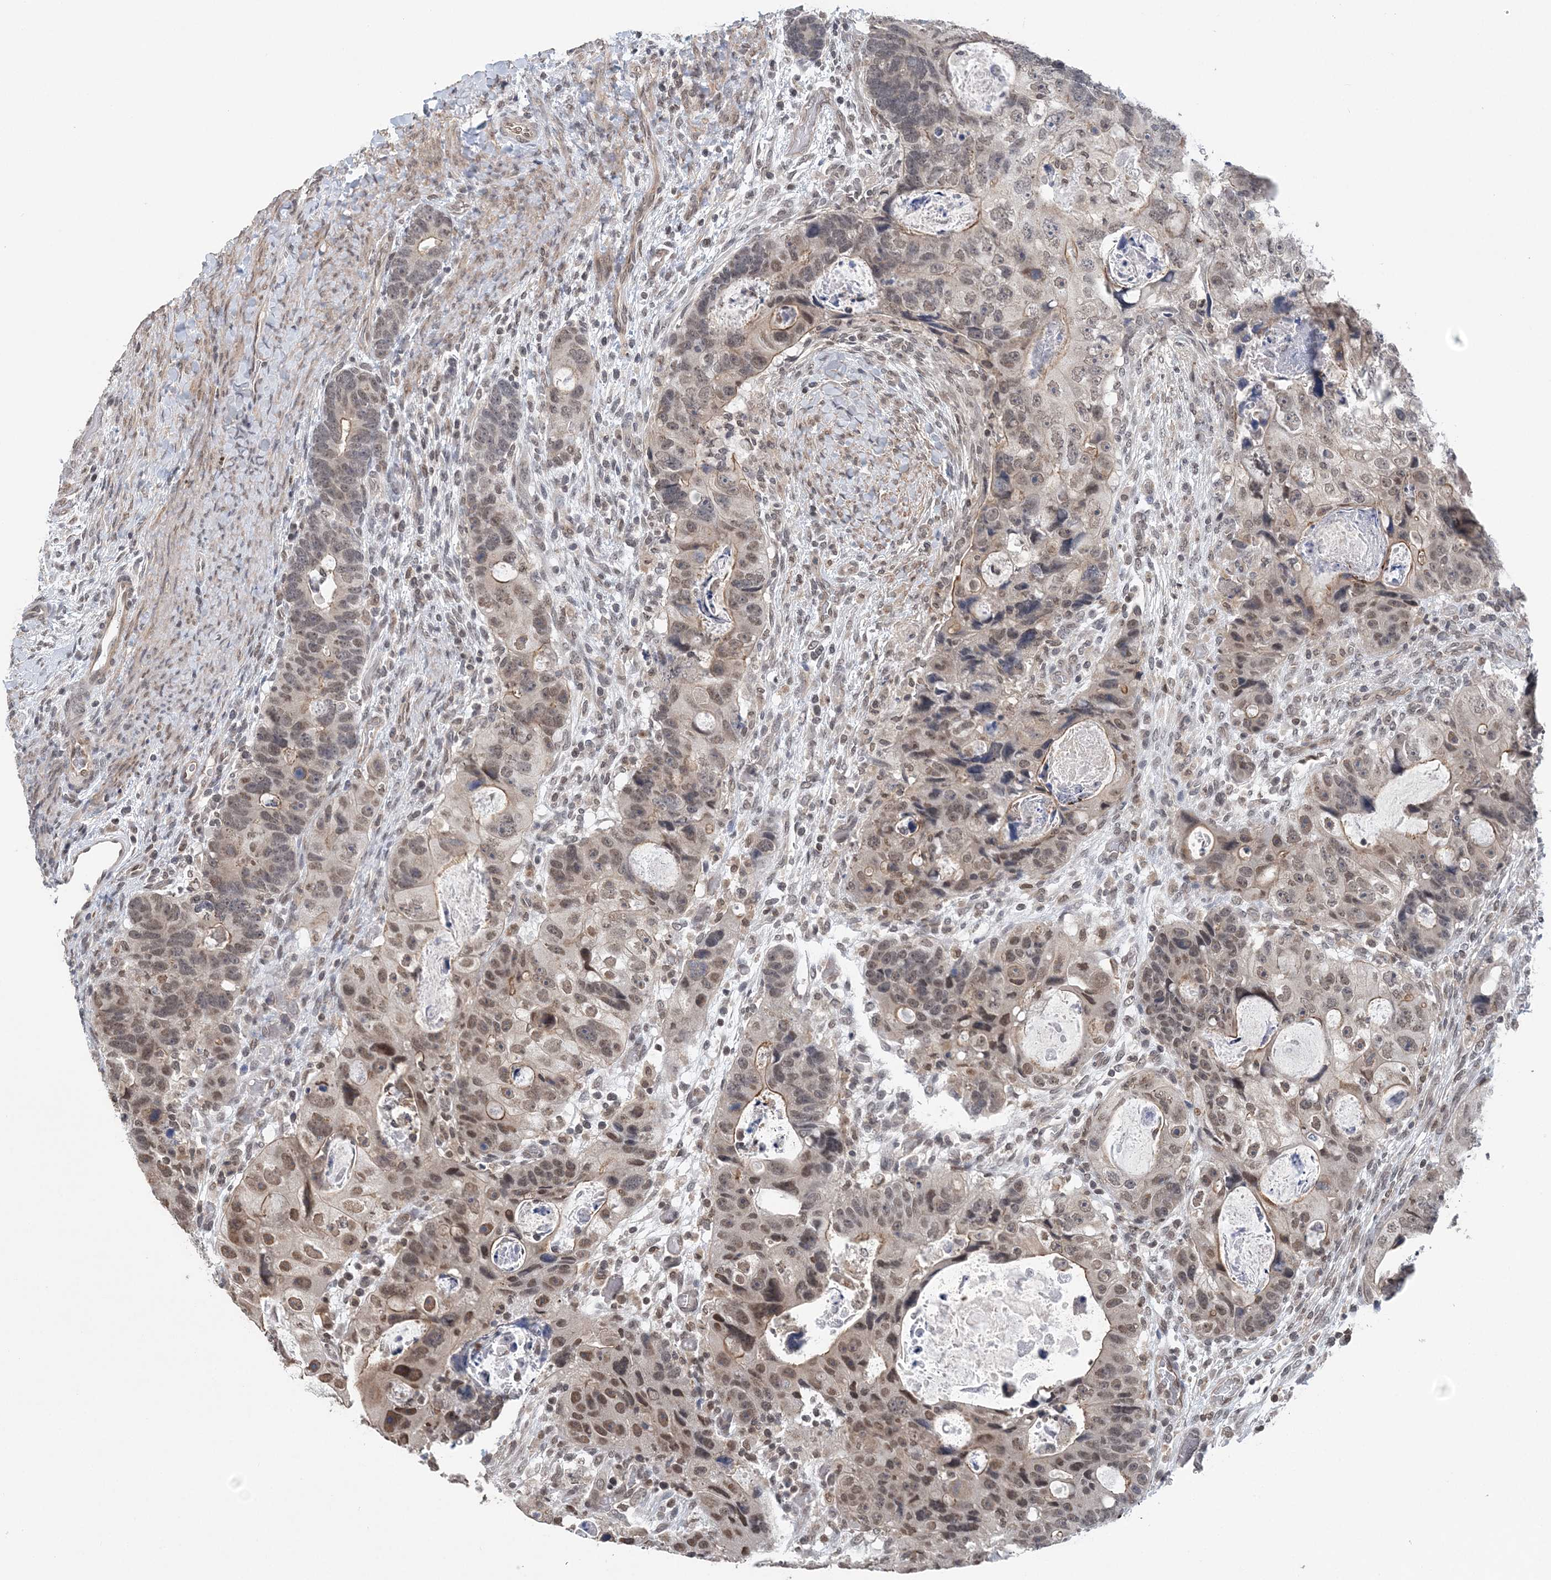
{"staining": {"intensity": "moderate", "quantity": ">75%", "location": "cytoplasmic/membranous,nuclear"}, "tissue": "colorectal cancer", "cell_type": "Tumor cells", "image_type": "cancer", "snomed": [{"axis": "morphology", "description": "Adenocarcinoma, NOS"}, {"axis": "topography", "description": "Rectum"}], "caption": "Immunohistochemistry (IHC) micrograph of adenocarcinoma (colorectal) stained for a protein (brown), which demonstrates medium levels of moderate cytoplasmic/membranous and nuclear positivity in about >75% of tumor cells.", "gene": "CCDC152", "patient": {"sex": "male", "age": 59}}